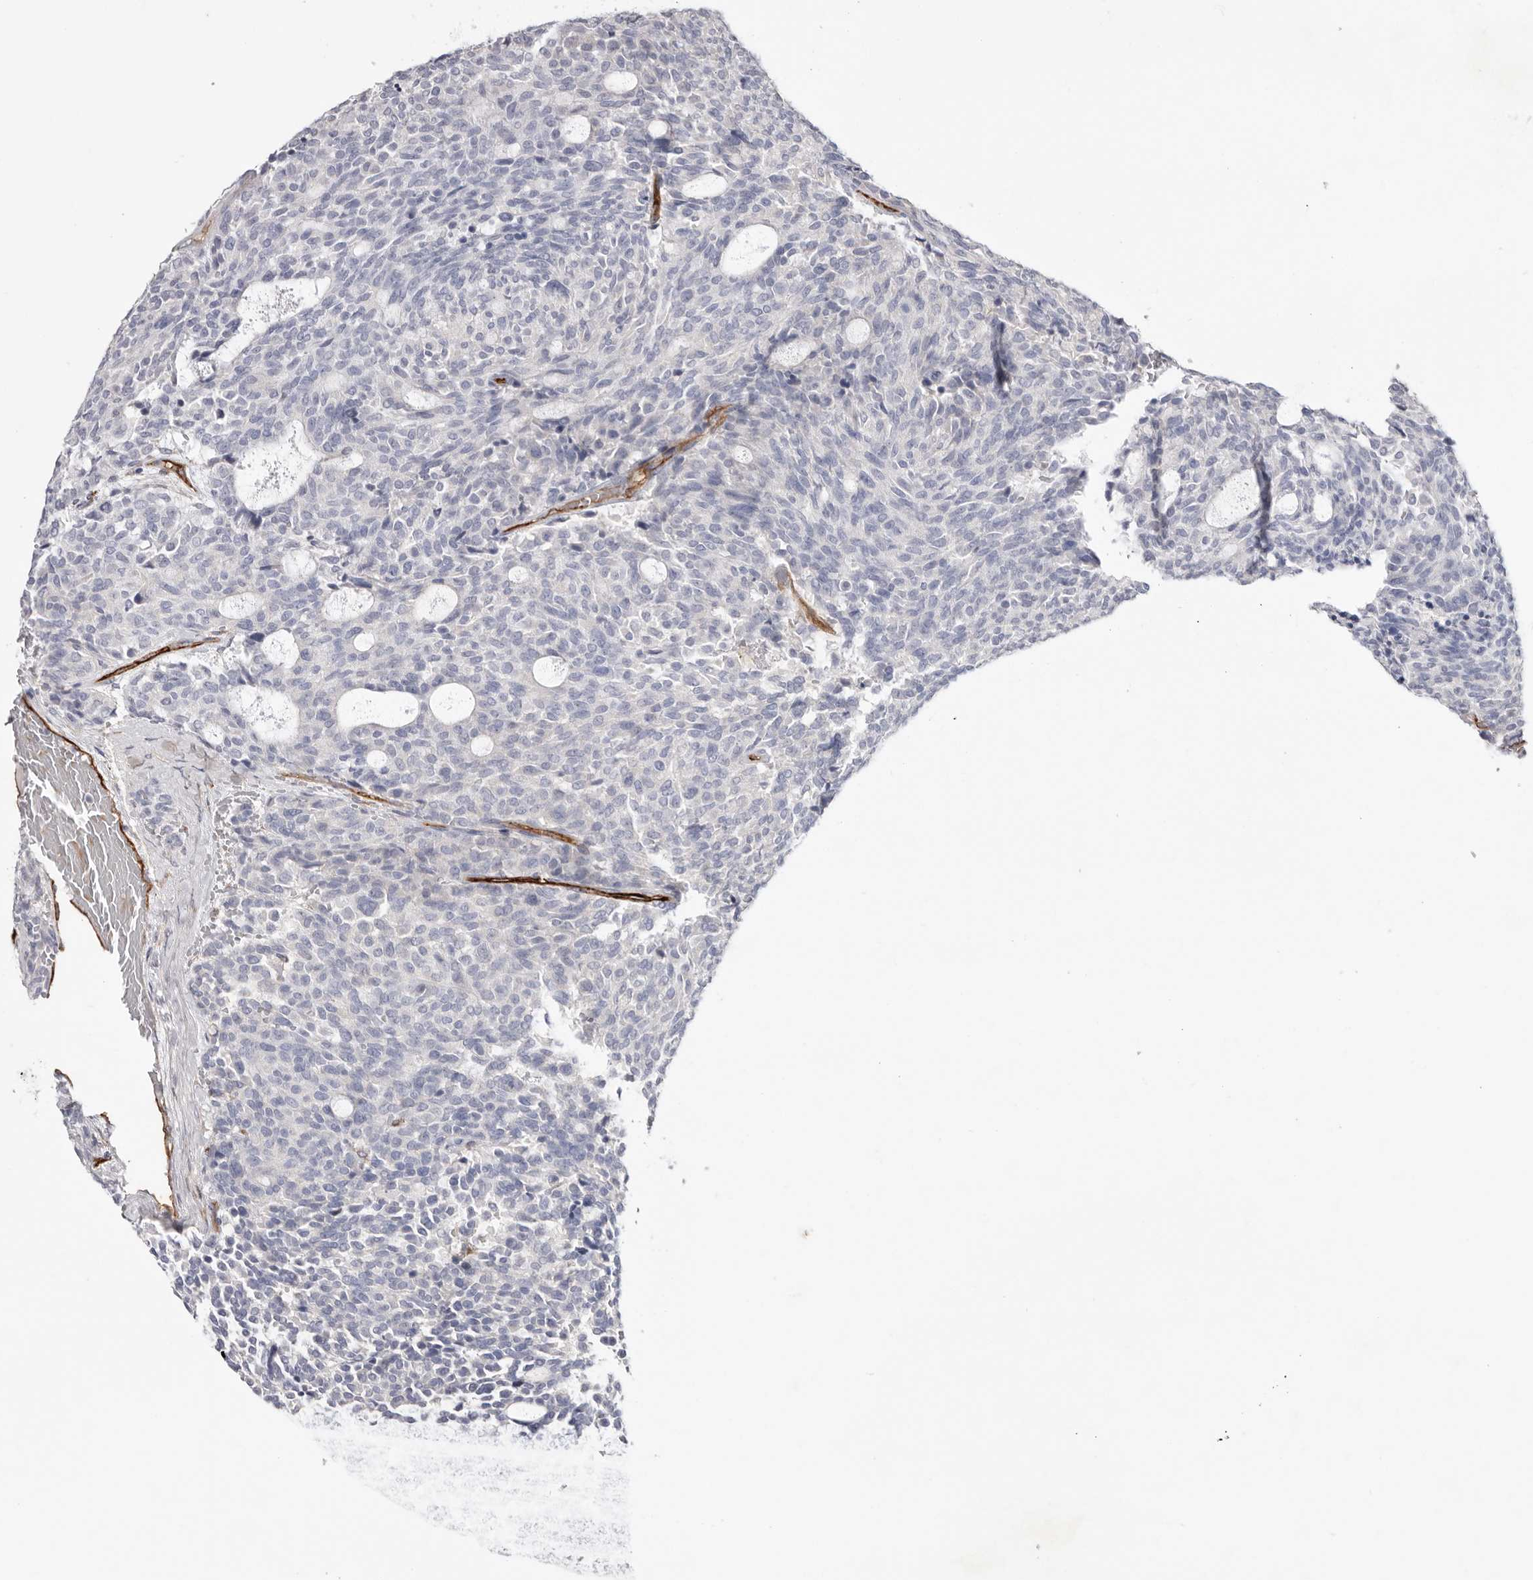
{"staining": {"intensity": "negative", "quantity": "none", "location": "none"}, "tissue": "carcinoid", "cell_type": "Tumor cells", "image_type": "cancer", "snomed": [{"axis": "morphology", "description": "Carcinoid, malignant, NOS"}, {"axis": "topography", "description": "Pancreas"}], "caption": "Tumor cells show no significant staining in malignant carcinoid.", "gene": "LRRC66", "patient": {"sex": "female", "age": 54}}